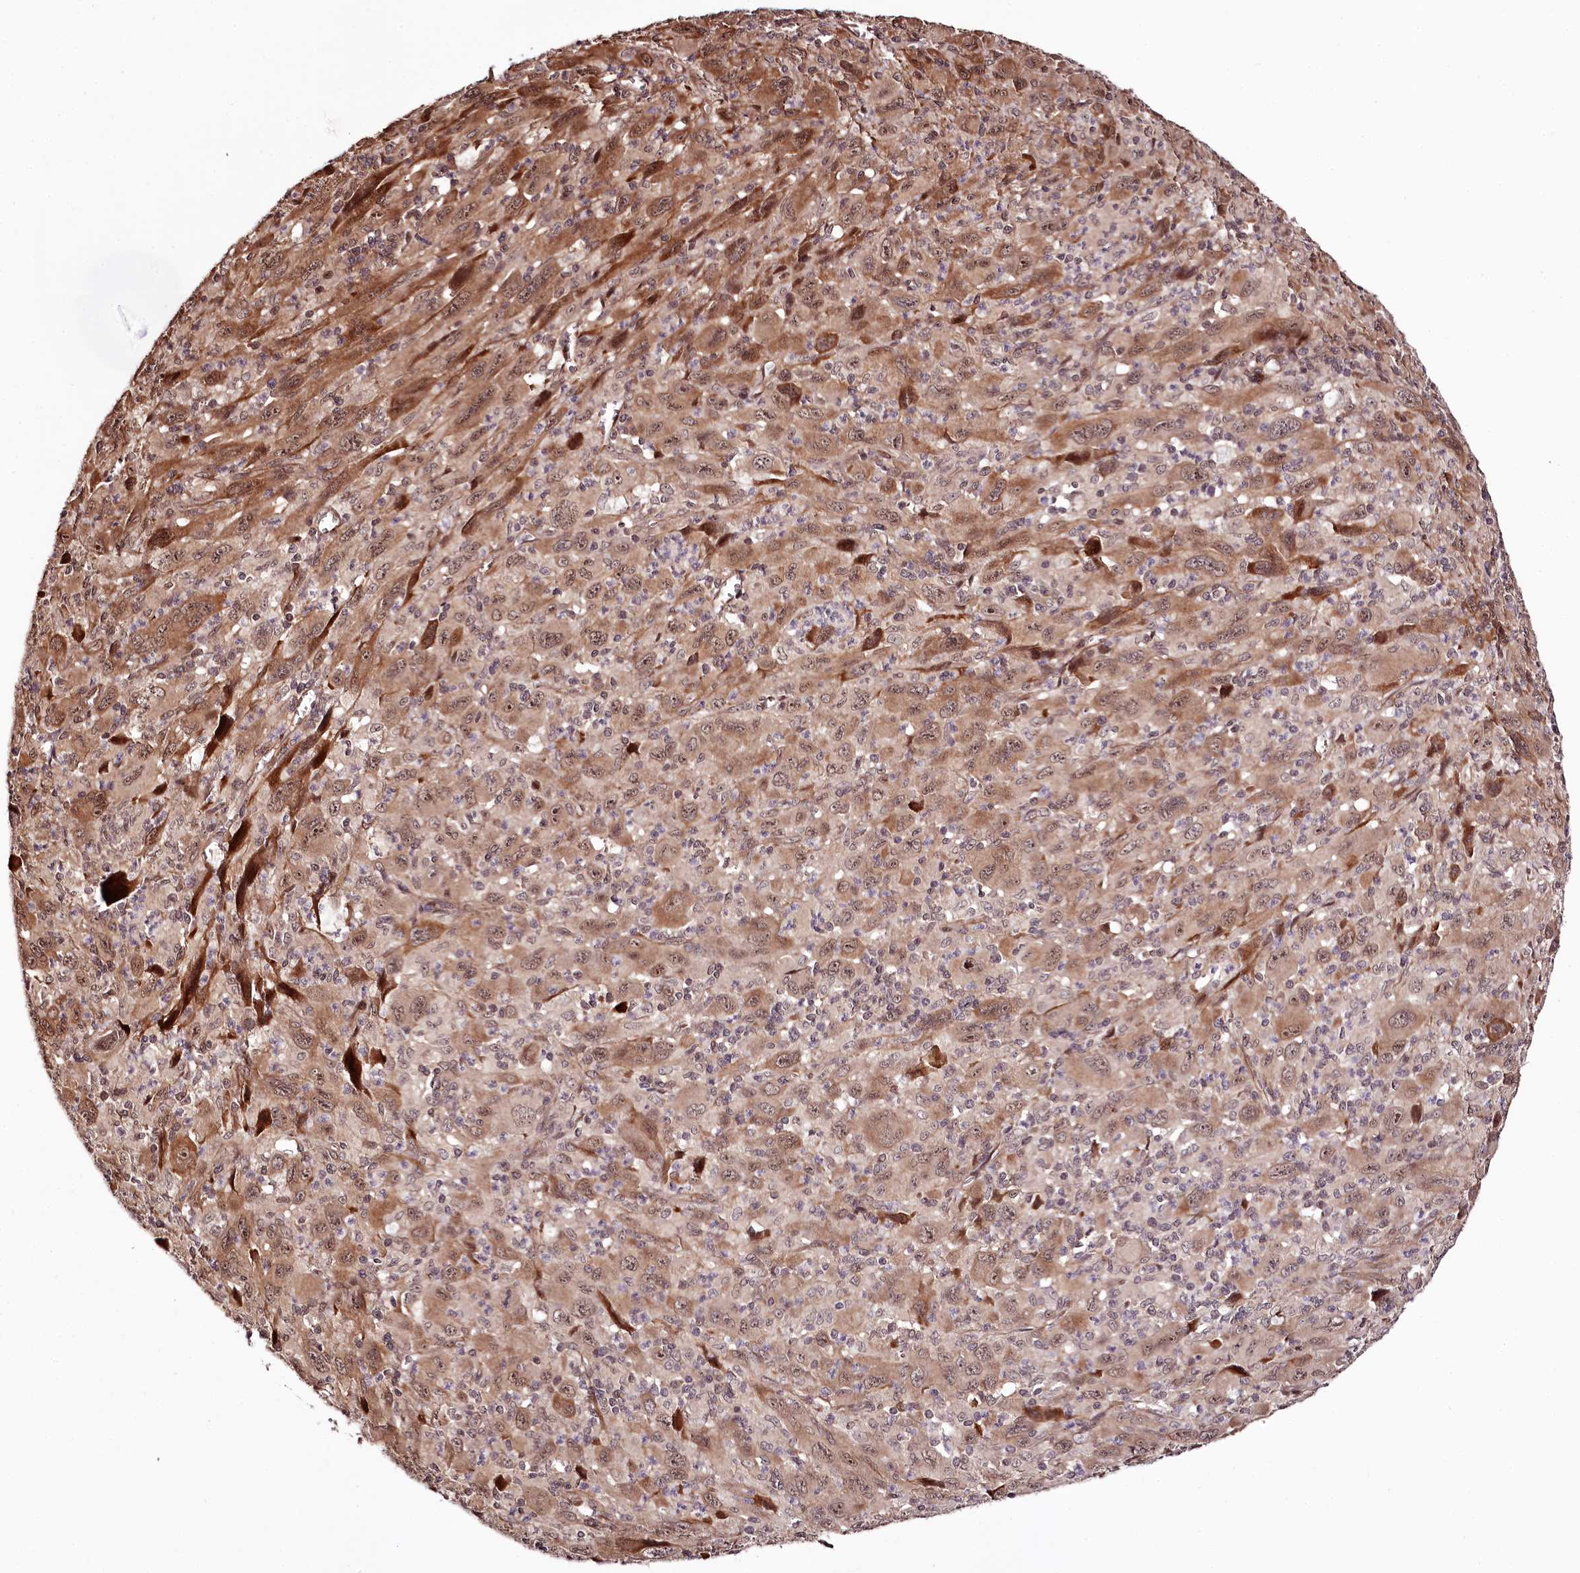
{"staining": {"intensity": "moderate", "quantity": ">75%", "location": "cytoplasmic/membranous,nuclear"}, "tissue": "melanoma", "cell_type": "Tumor cells", "image_type": "cancer", "snomed": [{"axis": "morphology", "description": "Malignant melanoma, Metastatic site"}, {"axis": "topography", "description": "Skin"}], "caption": "Immunohistochemistry micrograph of human malignant melanoma (metastatic site) stained for a protein (brown), which exhibits medium levels of moderate cytoplasmic/membranous and nuclear expression in about >75% of tumor cells.", "gene": "TTC33", "patient": {"sex": "female", "age": 56}}